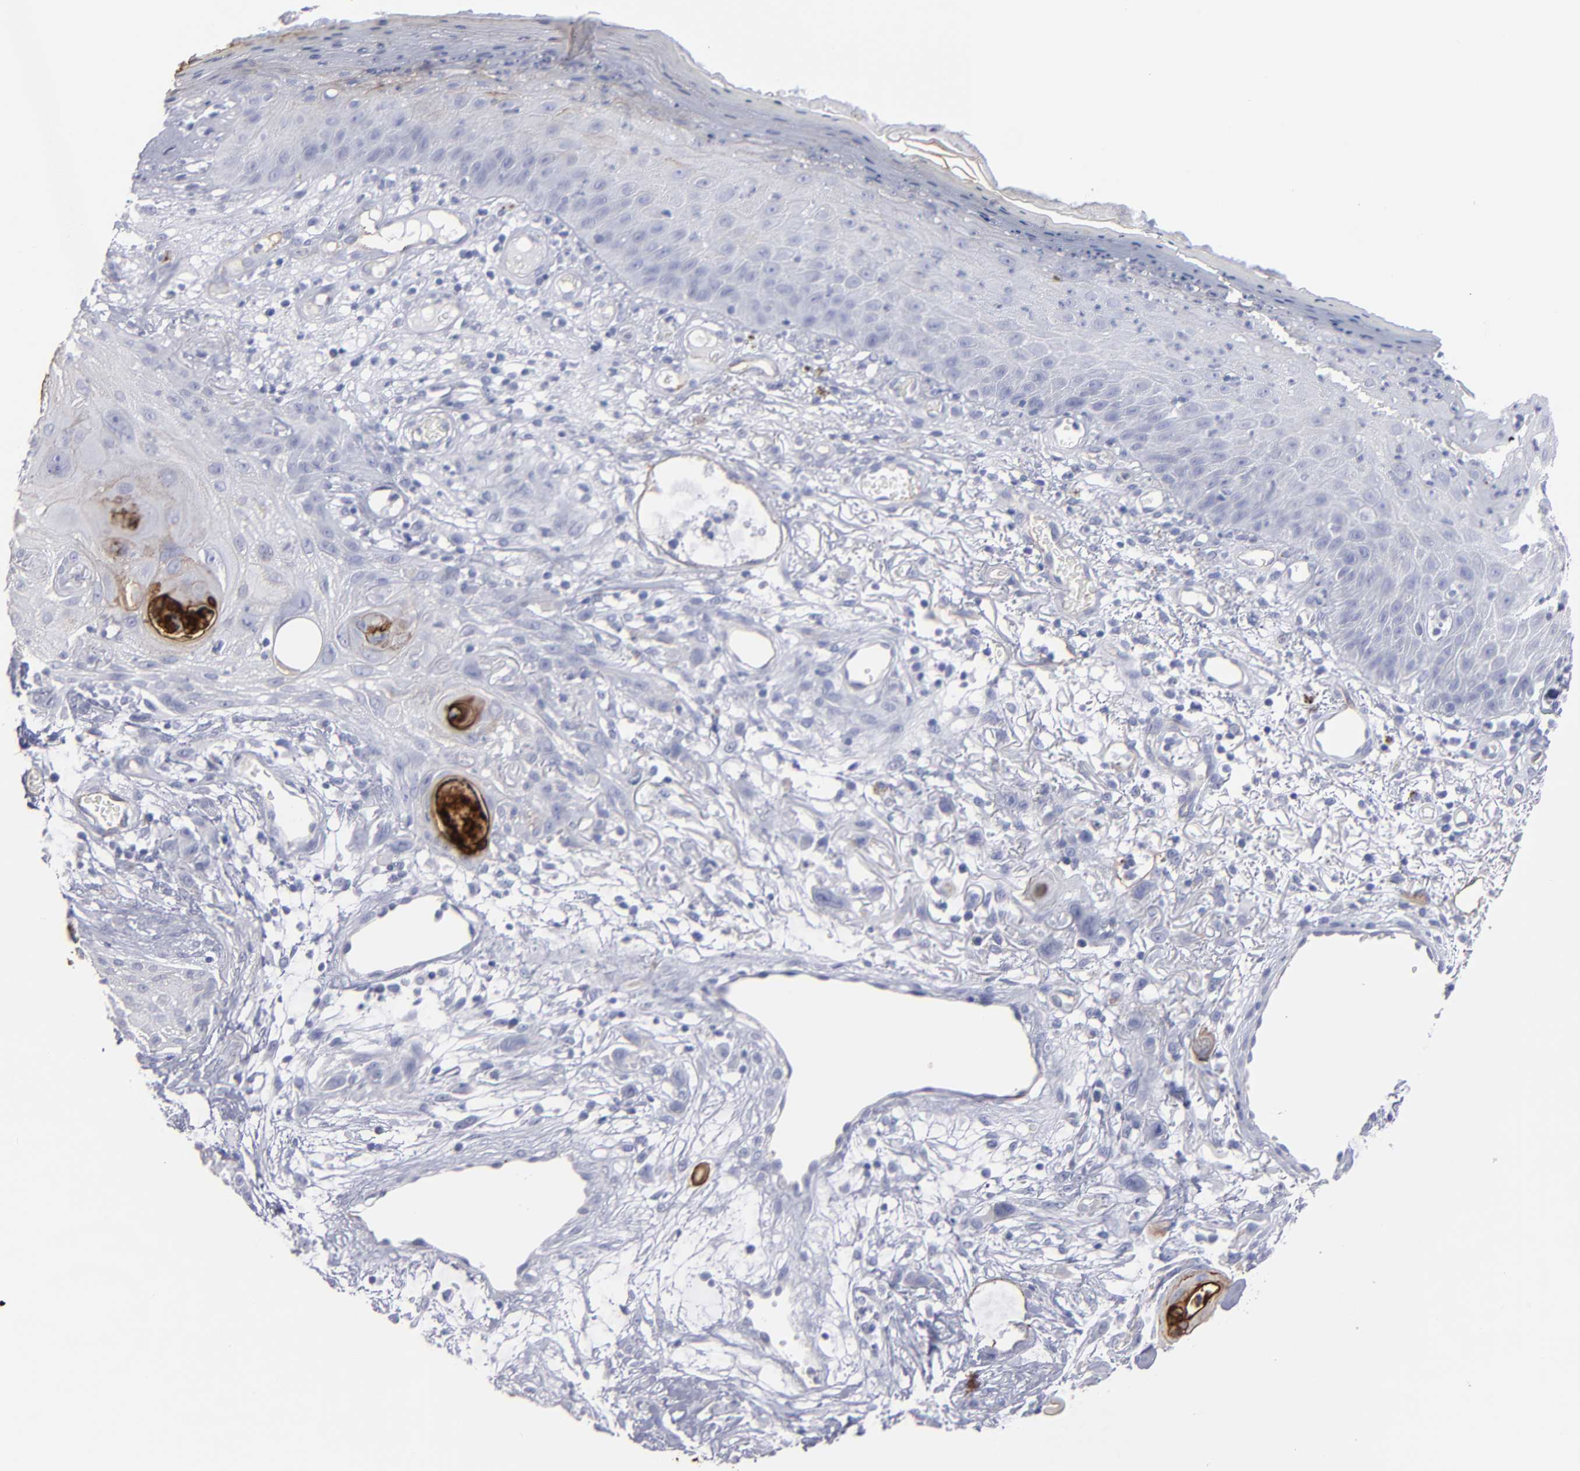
{"staining": {"intensity": "weak", "quantity": "<25%", "location": "cytoplasmic/membranous"}, "tissue": "skin cancer", "cell_type": "Tumor cells", "image_type": "cancer", "snomed": [{"axis": "morphology", "description": "Squamous cell carcinoma, NOS"}, {"axis": "topography", "description": "Skin"}], "caption": "This histopathology image is of skin cancer stained with immunohistochemistry (IHC) to label a protein in brown with the nuclei are counter-stained blue. There is no expression in tumor cells.", "gene": "TM4SF1", "patient": {"sex": "female", "age": 59}}